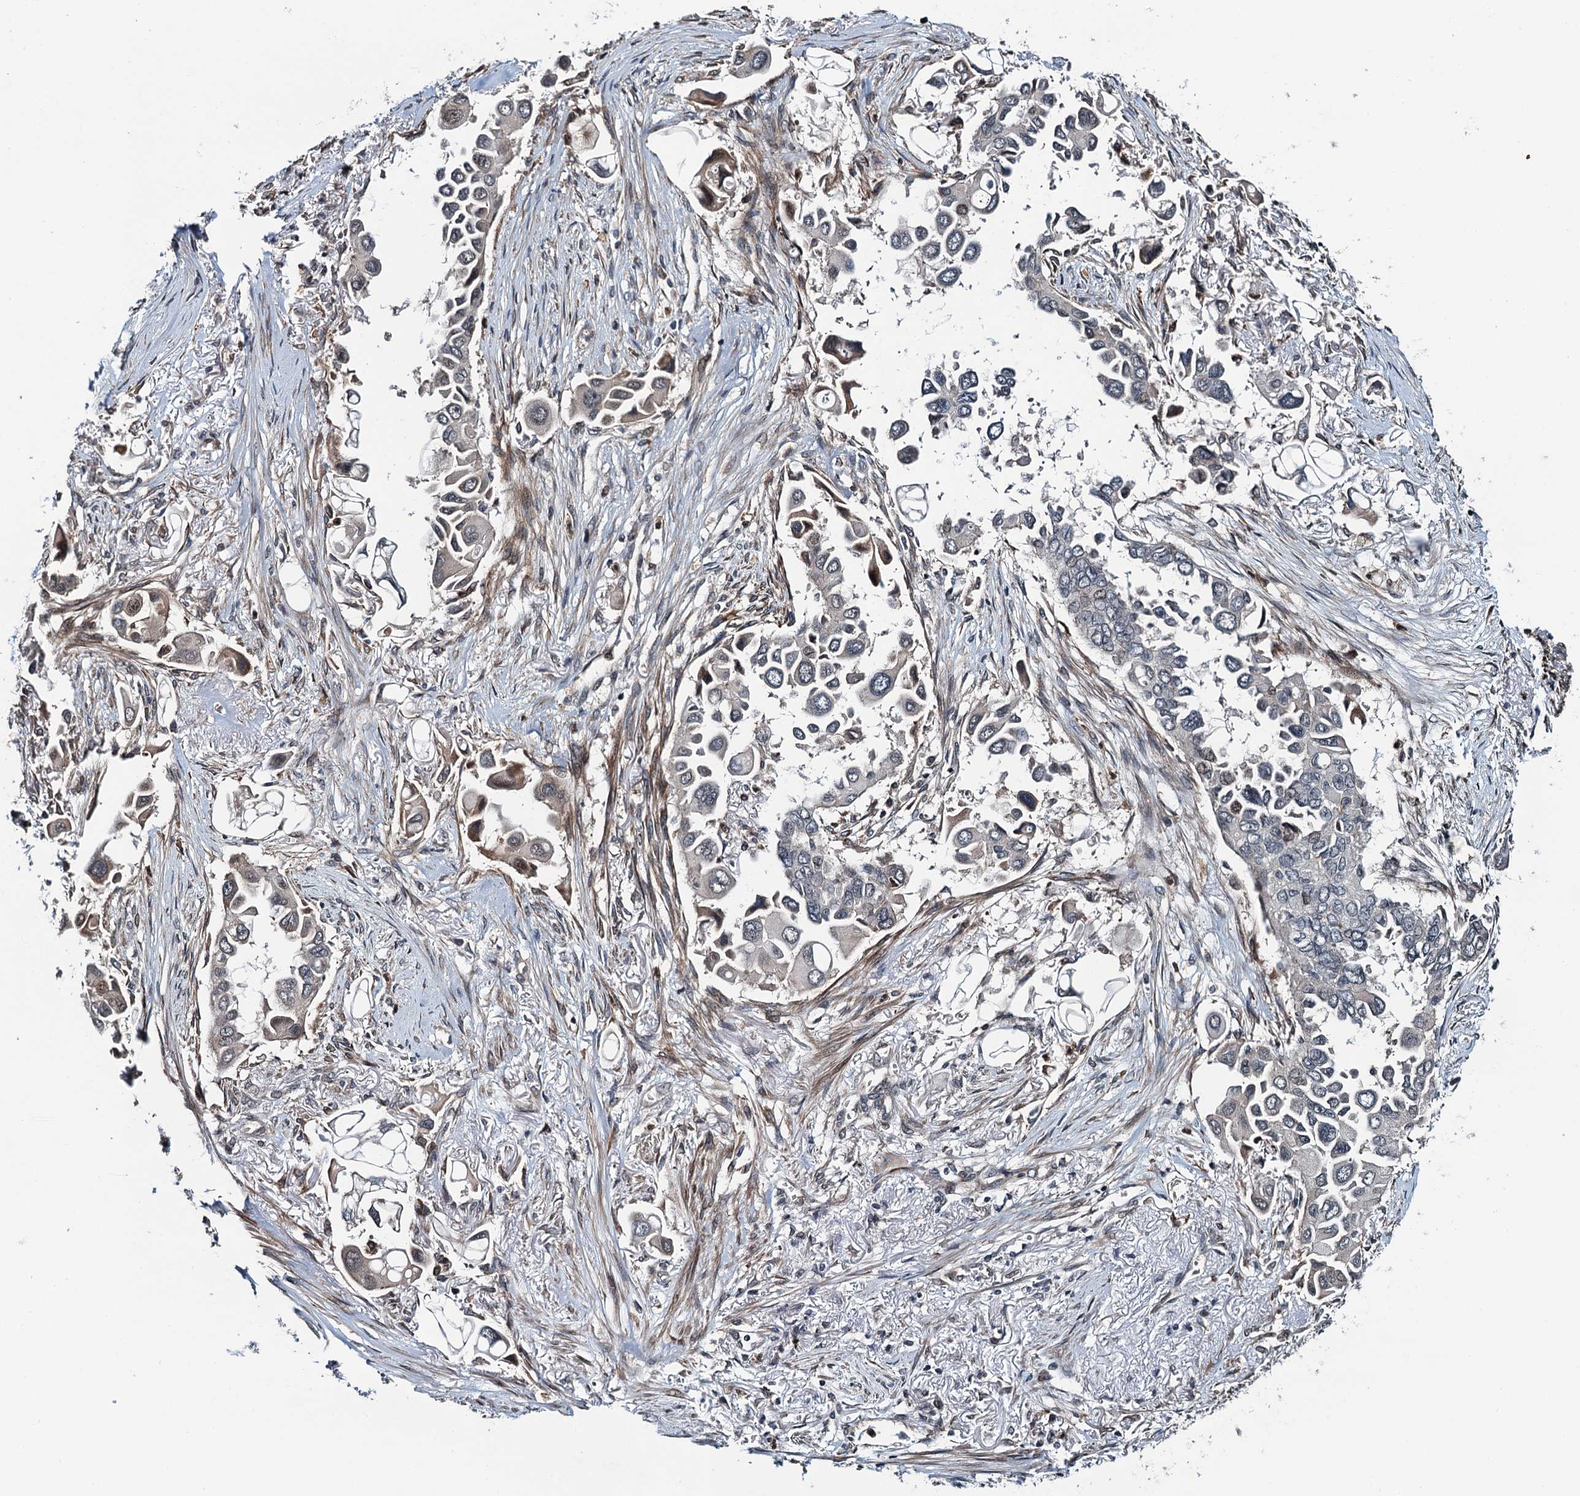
{"staining": {"intensity": "weak", "quantity": "<25%", "location": "cytoplasmic/membranous"}, "tissue": "lung cancer", "cell_type": "Tumor cells", "image_type": "cancer", "snomed": [{"axis": "morphology", "description": "Adenocarcinoma, NOS"}, {"axis": "topography", "description": "Lung"}], "caption": "This is a photomicrograph of immunohistochemistry staining of lung adenocarcinoma, which shows no staining in tumor cells. (Immunohistochemistry (ihc), brightfield microscopy, high magnification).", "gene": "WHAMM", "patient": {"sex": "female", "age": 76}}